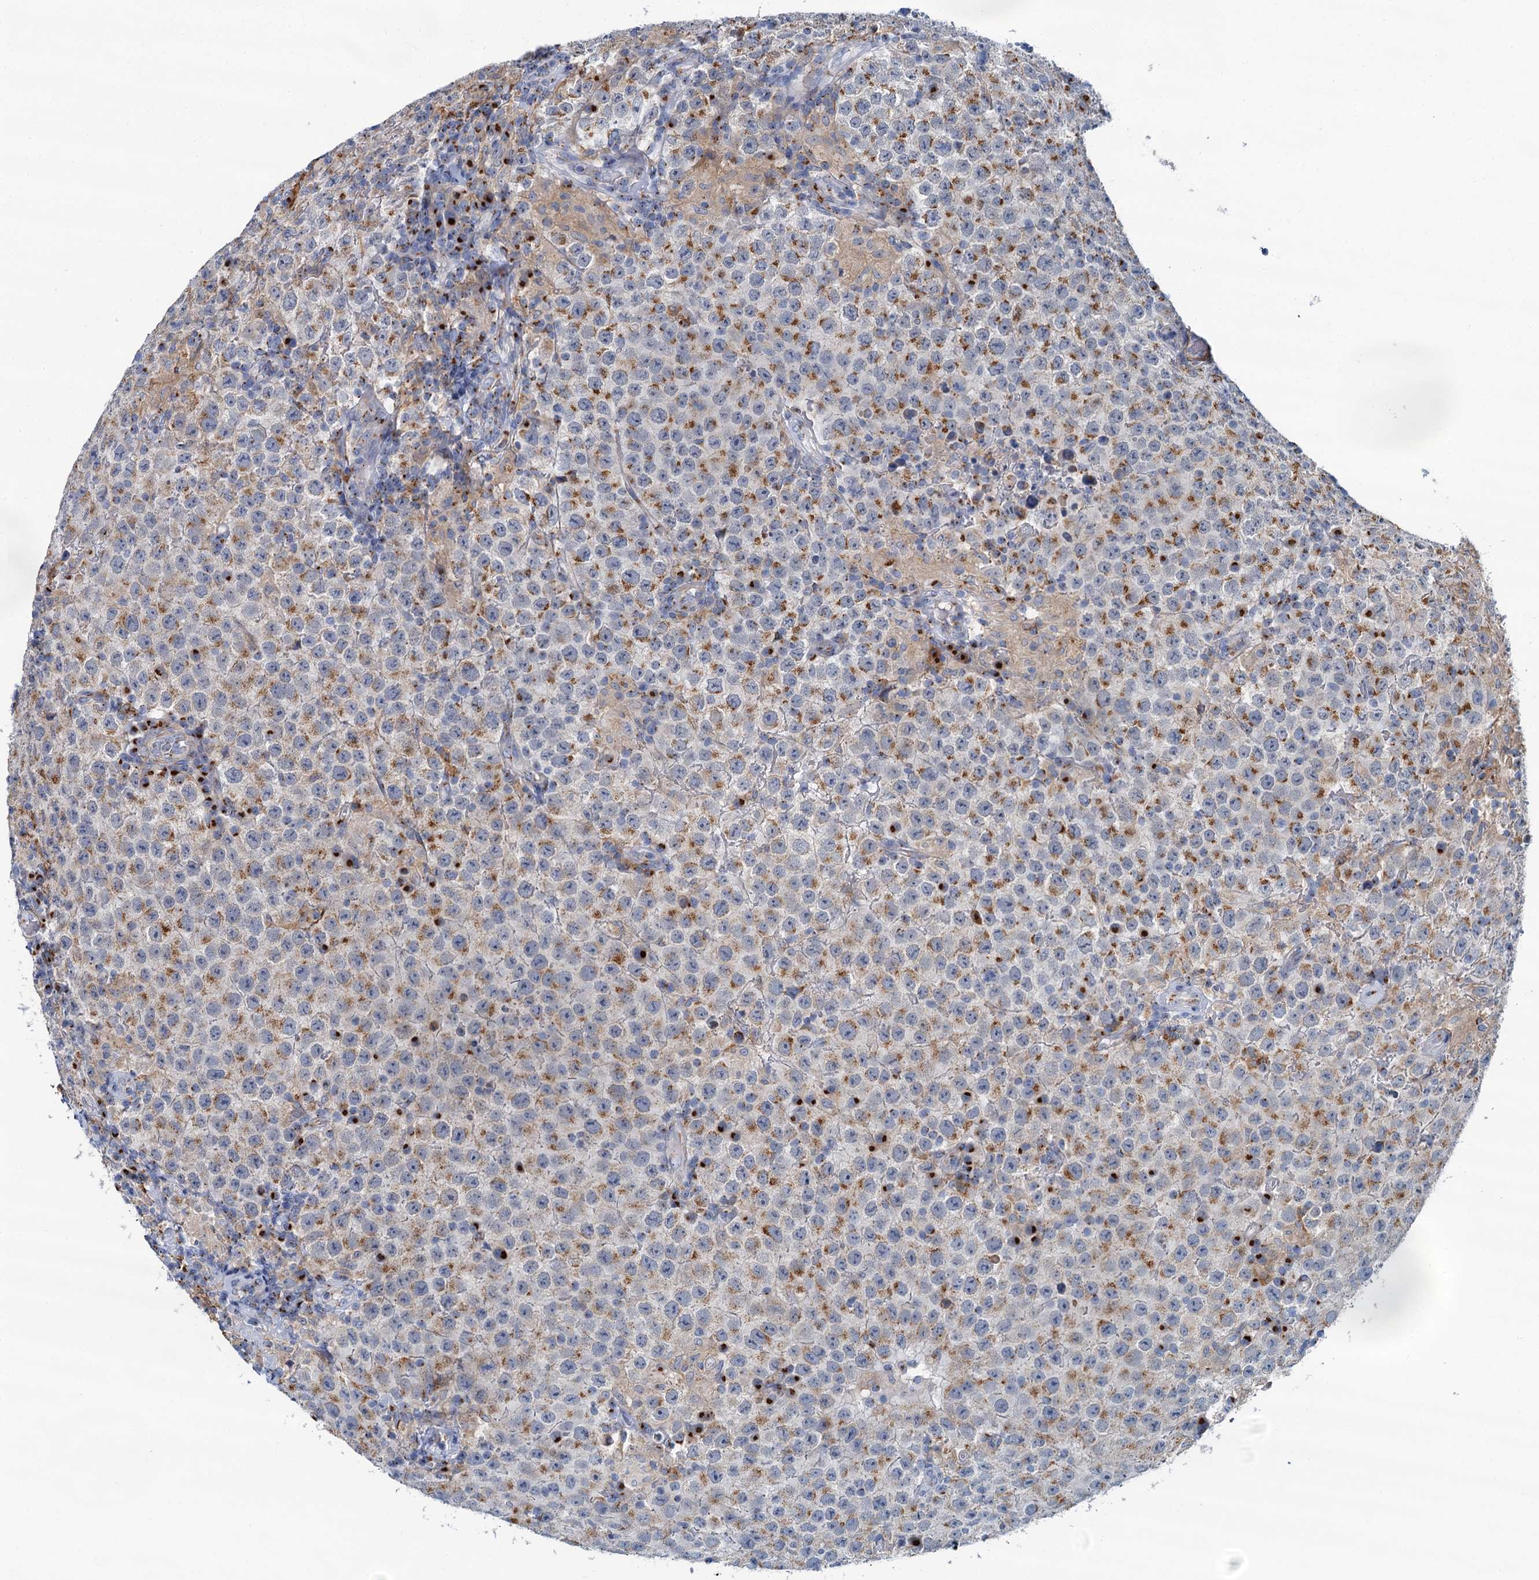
{"staining": {"intensity": "moderate", "quantity": "25%-75%", "location": "cytoplasmic/membranous"}, "tissue": "testis cancer", "cell_type": "Tumor cells", "image_type": "cancer", "snomed": [{"axis": "morphology", "description": "Normal tissue, NOS"}, {"axis": "morphology", "description": "Urothelial carcinoma, High grade"}, {"axis": "morphology", "description": "Seminoma, NOS"}, {"axis": "morphology", "description": "Carcinoma, Embryonal, NOS"}, {"axis": "topography", "description": "Urinary bladder"}, {"axis": "topography", "description": "Testis"}], "caption": "Immunohistochemical staining of testis high-grade urothelial carcinoma shows moderate cytoplasmic/membranous protein positivity in approximately 25%-75% of tumor cells. (DAB (3,3'-diaminobenzidine) IHC, brown staining for protein, blue staining for nuclei).", "gene": "BET1L", "patient": {"sex": "male", "age": 41}}